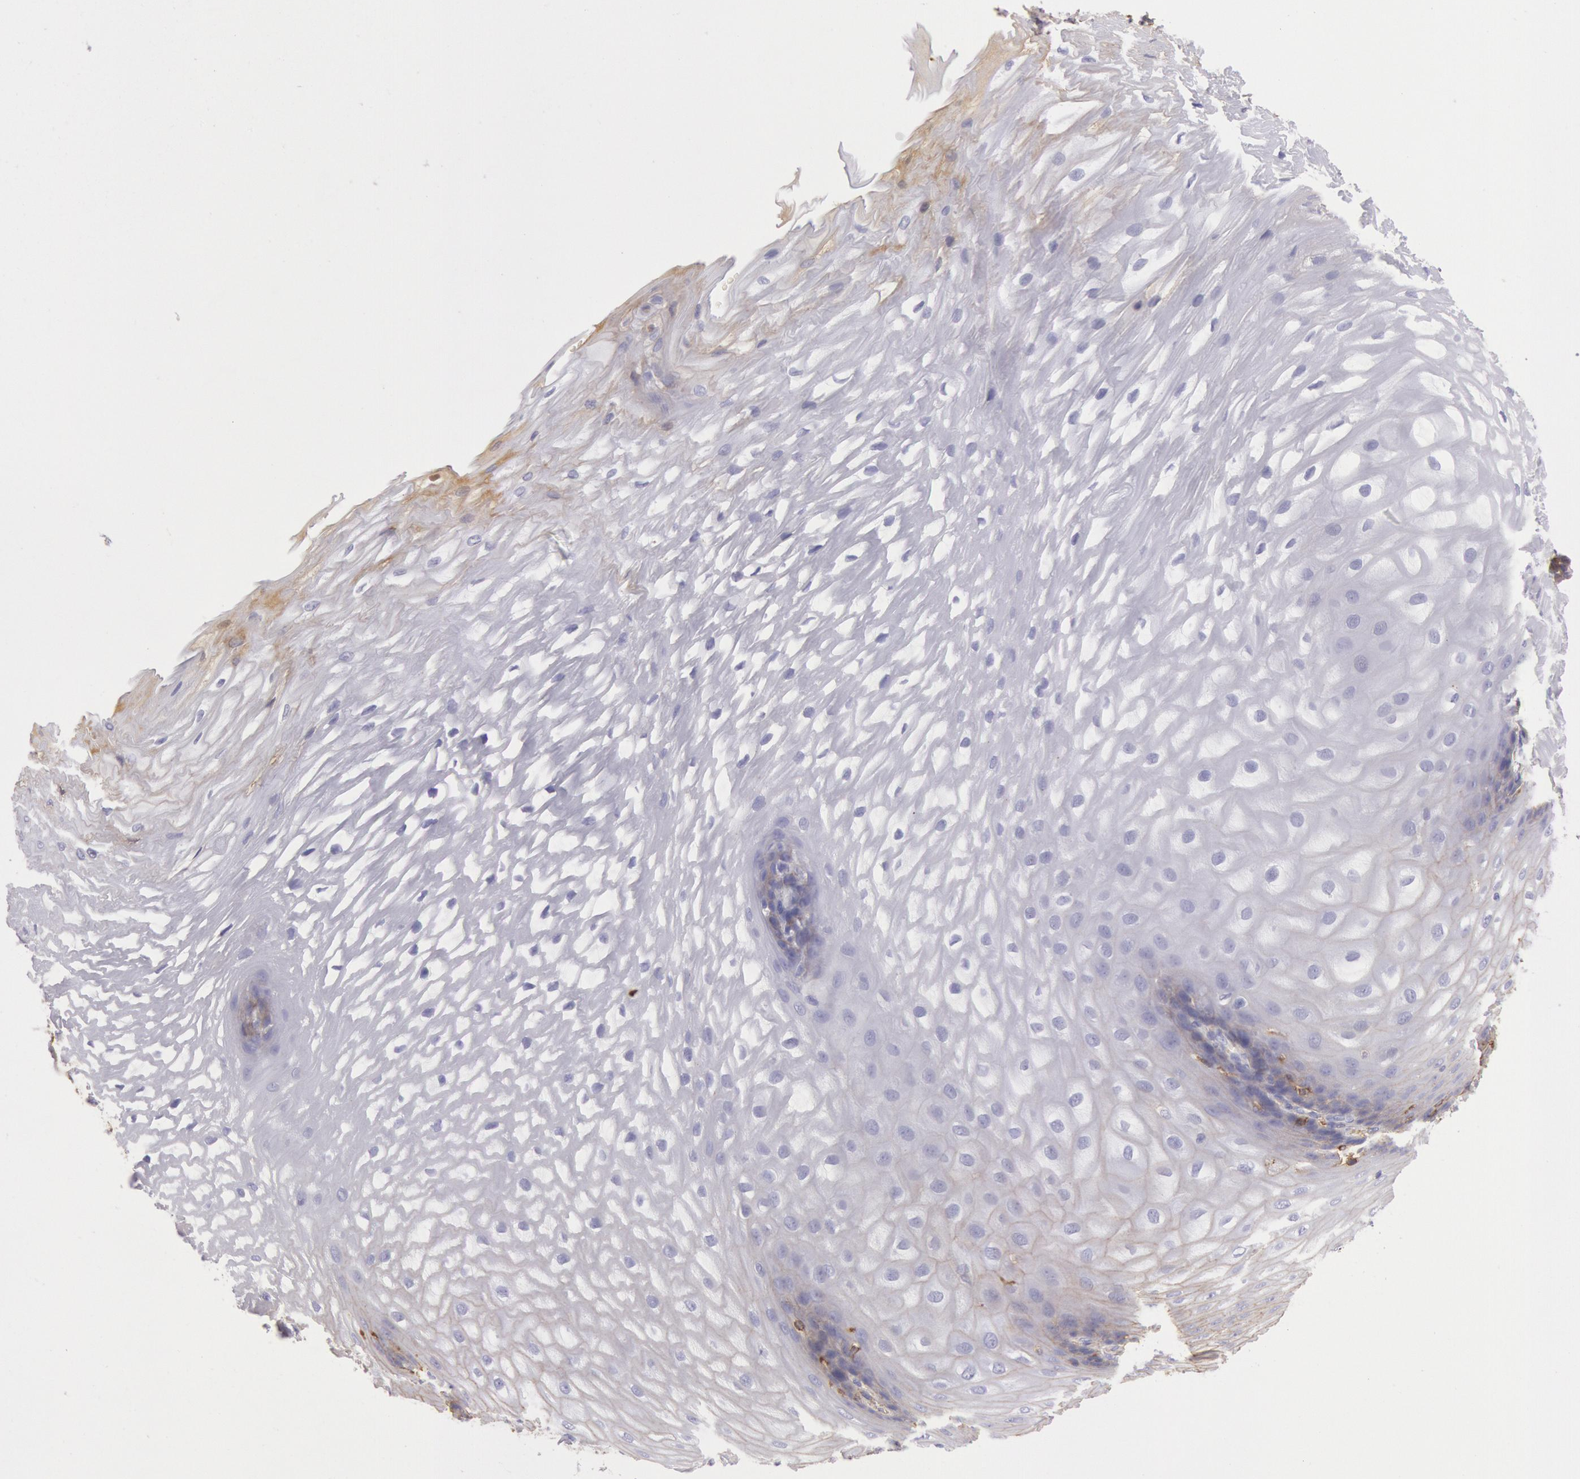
{"staining": {"intensity": "weak", "quantity": "<25%", "location": "cytoplasmic/membranous"}, "tissue": "esophagus", "cell_type": "Squamous epithelial cells", "image_type": "normal", "snomed": [{"axis": "morphology", "description": "Normal tissue, NOS"}, {"axis": "morphology", "description": "Adenocarcinoma, NOS"}, {"axis": "topography", "description": "Esophagus"}, {"axis": "topography", "description": "Stomach"}], "caption": "Micrograph shows no significant protein expression in squamous epithelial cells of benign esophagus. (DAB immunohistochemistry visualized using brightfield microscopy, high magnification).", "gene": "IGHG1", "patient": {"sex": "male", "age": 62}}